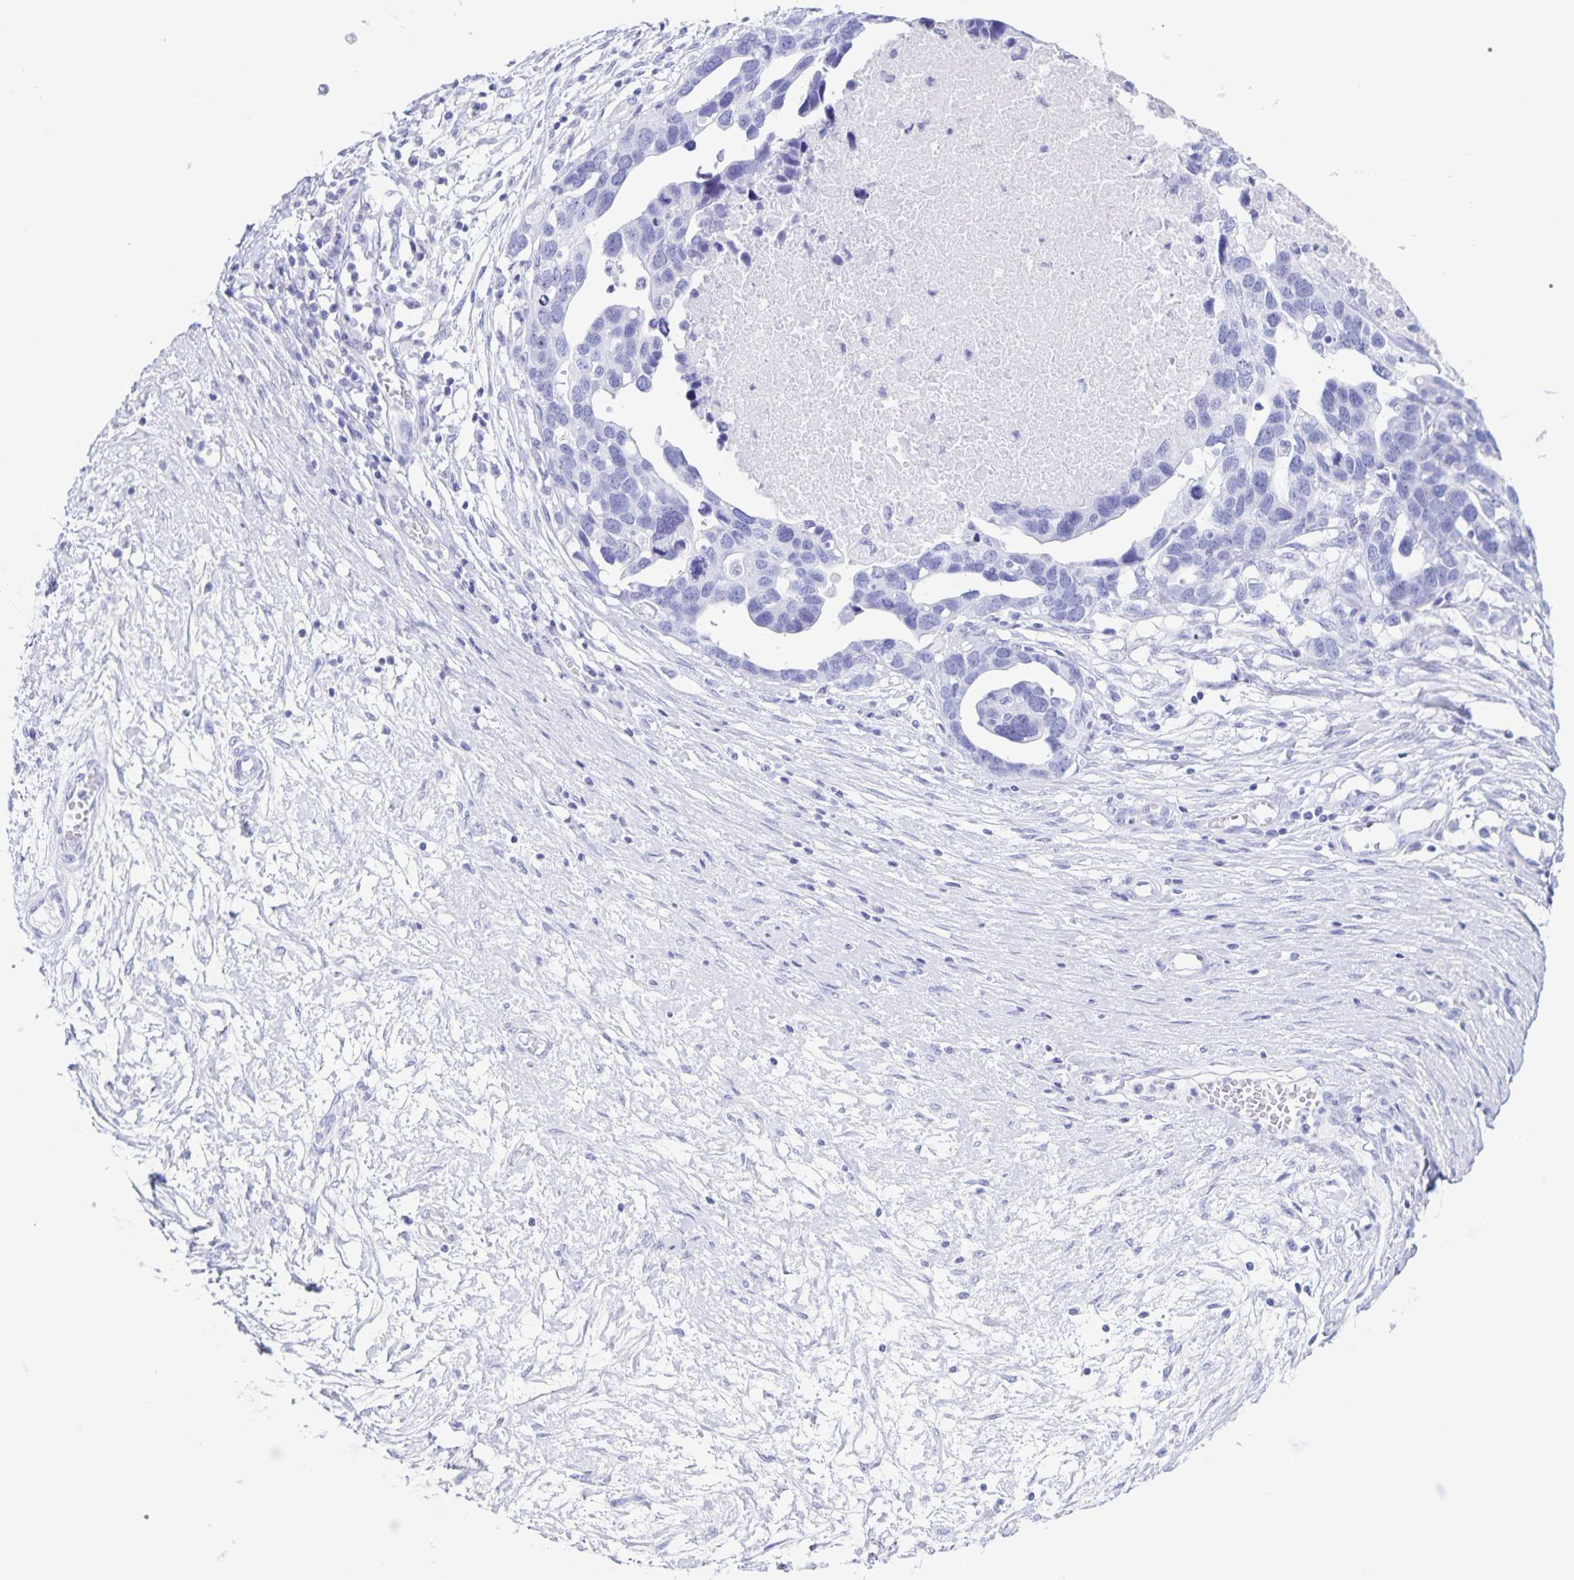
{"staining": {"intensity": "negative", "quantity": "none", "location": "none"}, "tissue": "ovarian cancer", "cell_type": "Tumor cells", "image_type": "cancer", "snomed": [{"axis": "morphology", "description": "Cystadenocarcinoma, serous, NOS"}, {"axis": "topography", "description": "Ovary"}], "caption": "DAB immunohistochemical staining of ovarian serous cystadenocarcinoma reveals no significant staining in tumor cells. (Immunohistochemistry, brightfield microscopy, high magnification).", "gene": "C12orf56", "patient": {"sex": "female", "age": 54}}